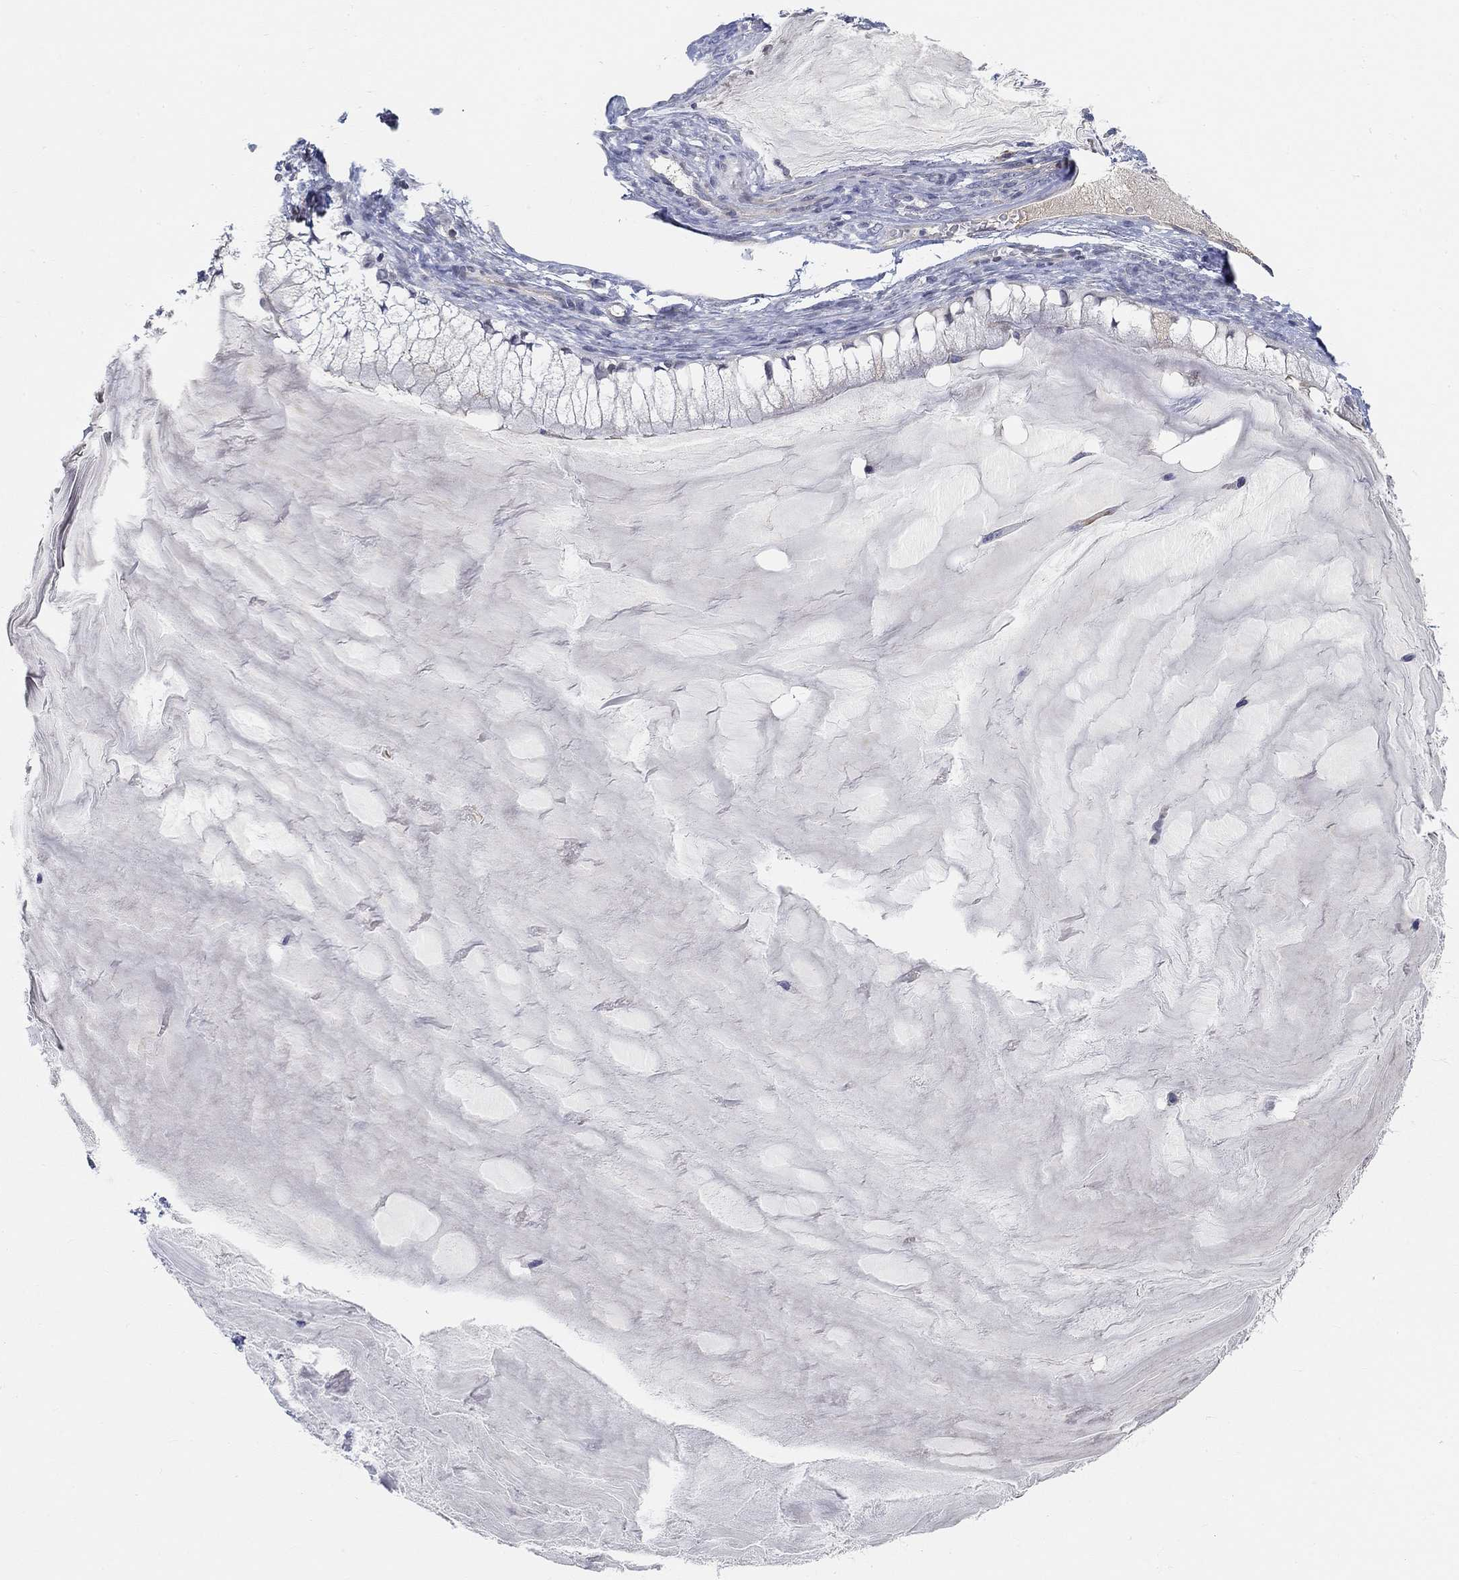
{"staining": {"intensity": "negative", "quantity": "none", "location": "none"}, "tissue": "ovarian cancer", "cell_type": "Tumor cells", "image_type": "cancer", "snomed": [{"axis": "morphology", "description": "Cystadenocarcinoma, mucinous, NOS"}, {"axis": "topography", "description": "Ovary"}], "caption": "Mucinous cystadenocarcinoma (ovarian) stained for a protein using immunohistochemistry demonstrates no expression tumor cells.", "gene": "SNTG2", "patient": {"sex": "female", "age": 57}}